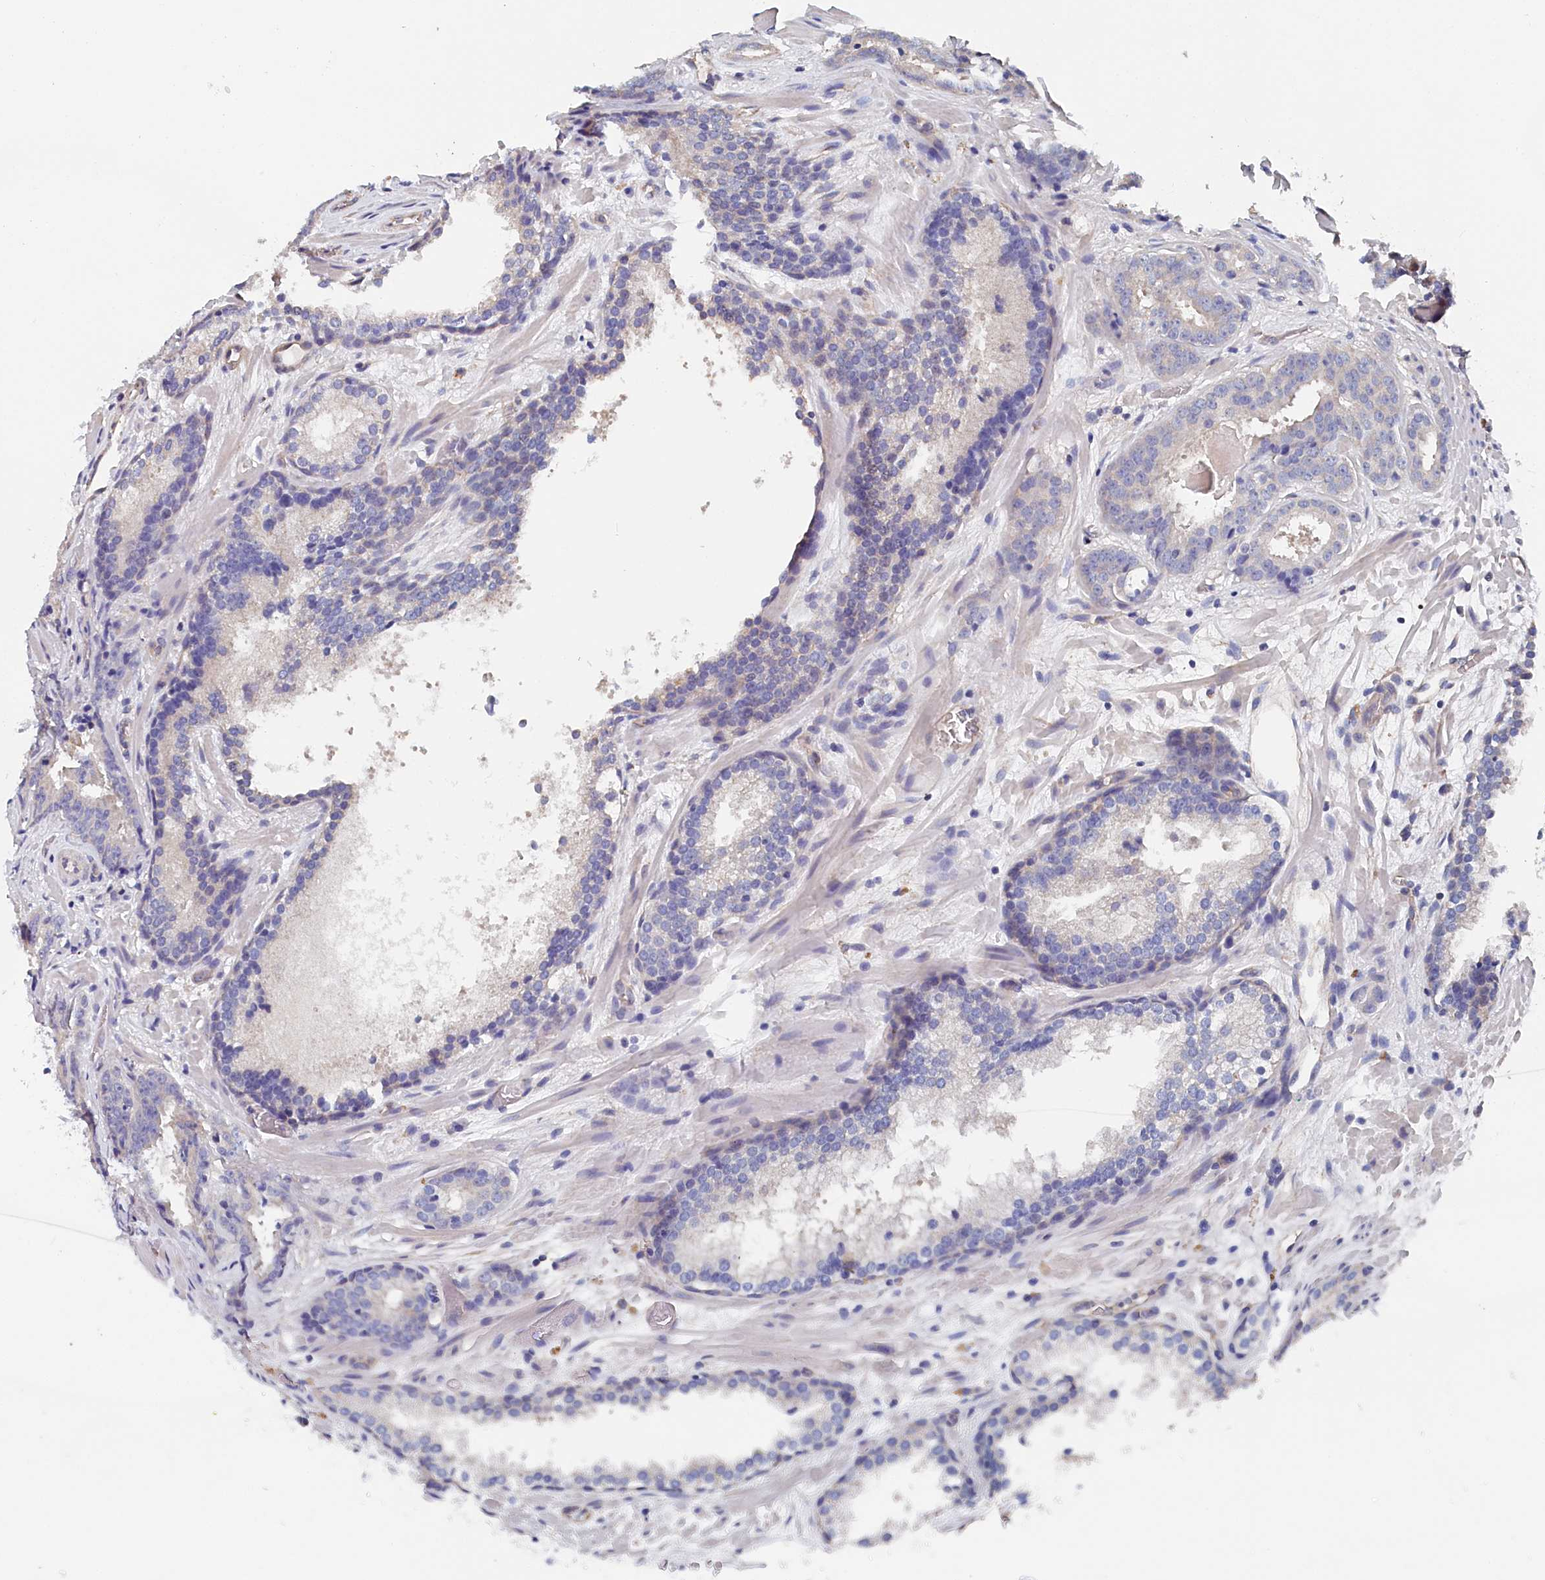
{"staining": {"intensity": "negative", "quantity": "none", "location": "none"}, "tissue": "prostate cancer", "cell_type": "Tumor cells", "image_type": "cancer", "snomed": [{"axis": "morphology", "description": "Adenocarcinoma, High grade"}, {"axis": "topography", "description": "Prostate"}], "caption": "Immunohistochemical staining of prostate adenocarcinoma (high-grade) reveals no significant expression in tumor cells.", "gene": "BHMT", "patient": {"sex": "male", "age": 57}}